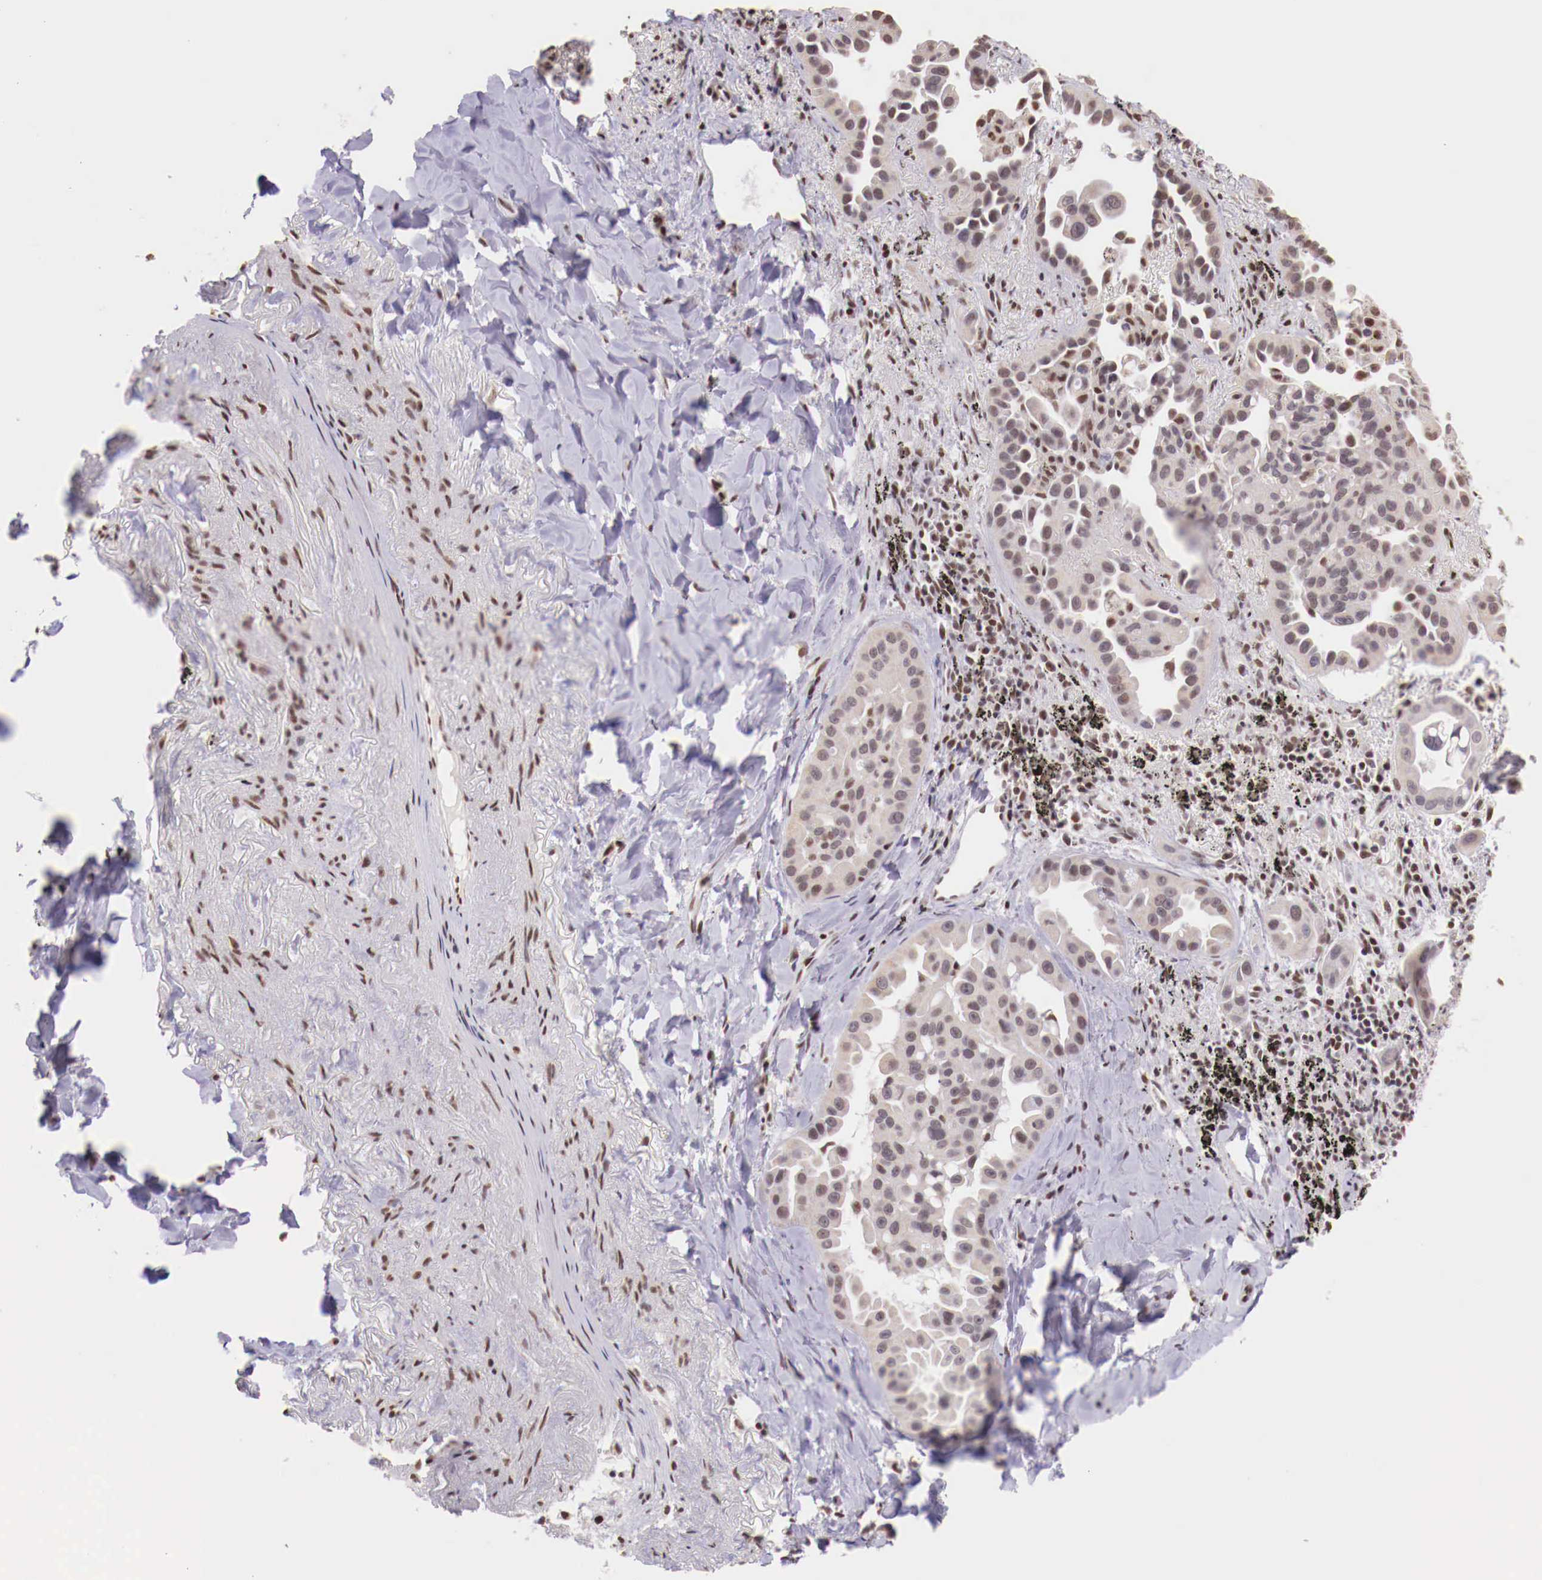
{"staining": {"intensity": "weak", "quantity": "<25%", "location": "nuclear"}, "tissue": "lung cancer", "cell_type": "Tumor cells", "image_type": "cancer", "snomed": [{"axis": "morphology", "description": "Adenocarcinoma, NOS"}, {"axis": "topography", "description": "Lung"}], "caption": "A high-resolution photomicrograph shows IHC staining of lung cancer, which displays no significant positivity in tumor cells.", "gene": "SP1", "patient": {"sex": "male", "age": 68}}